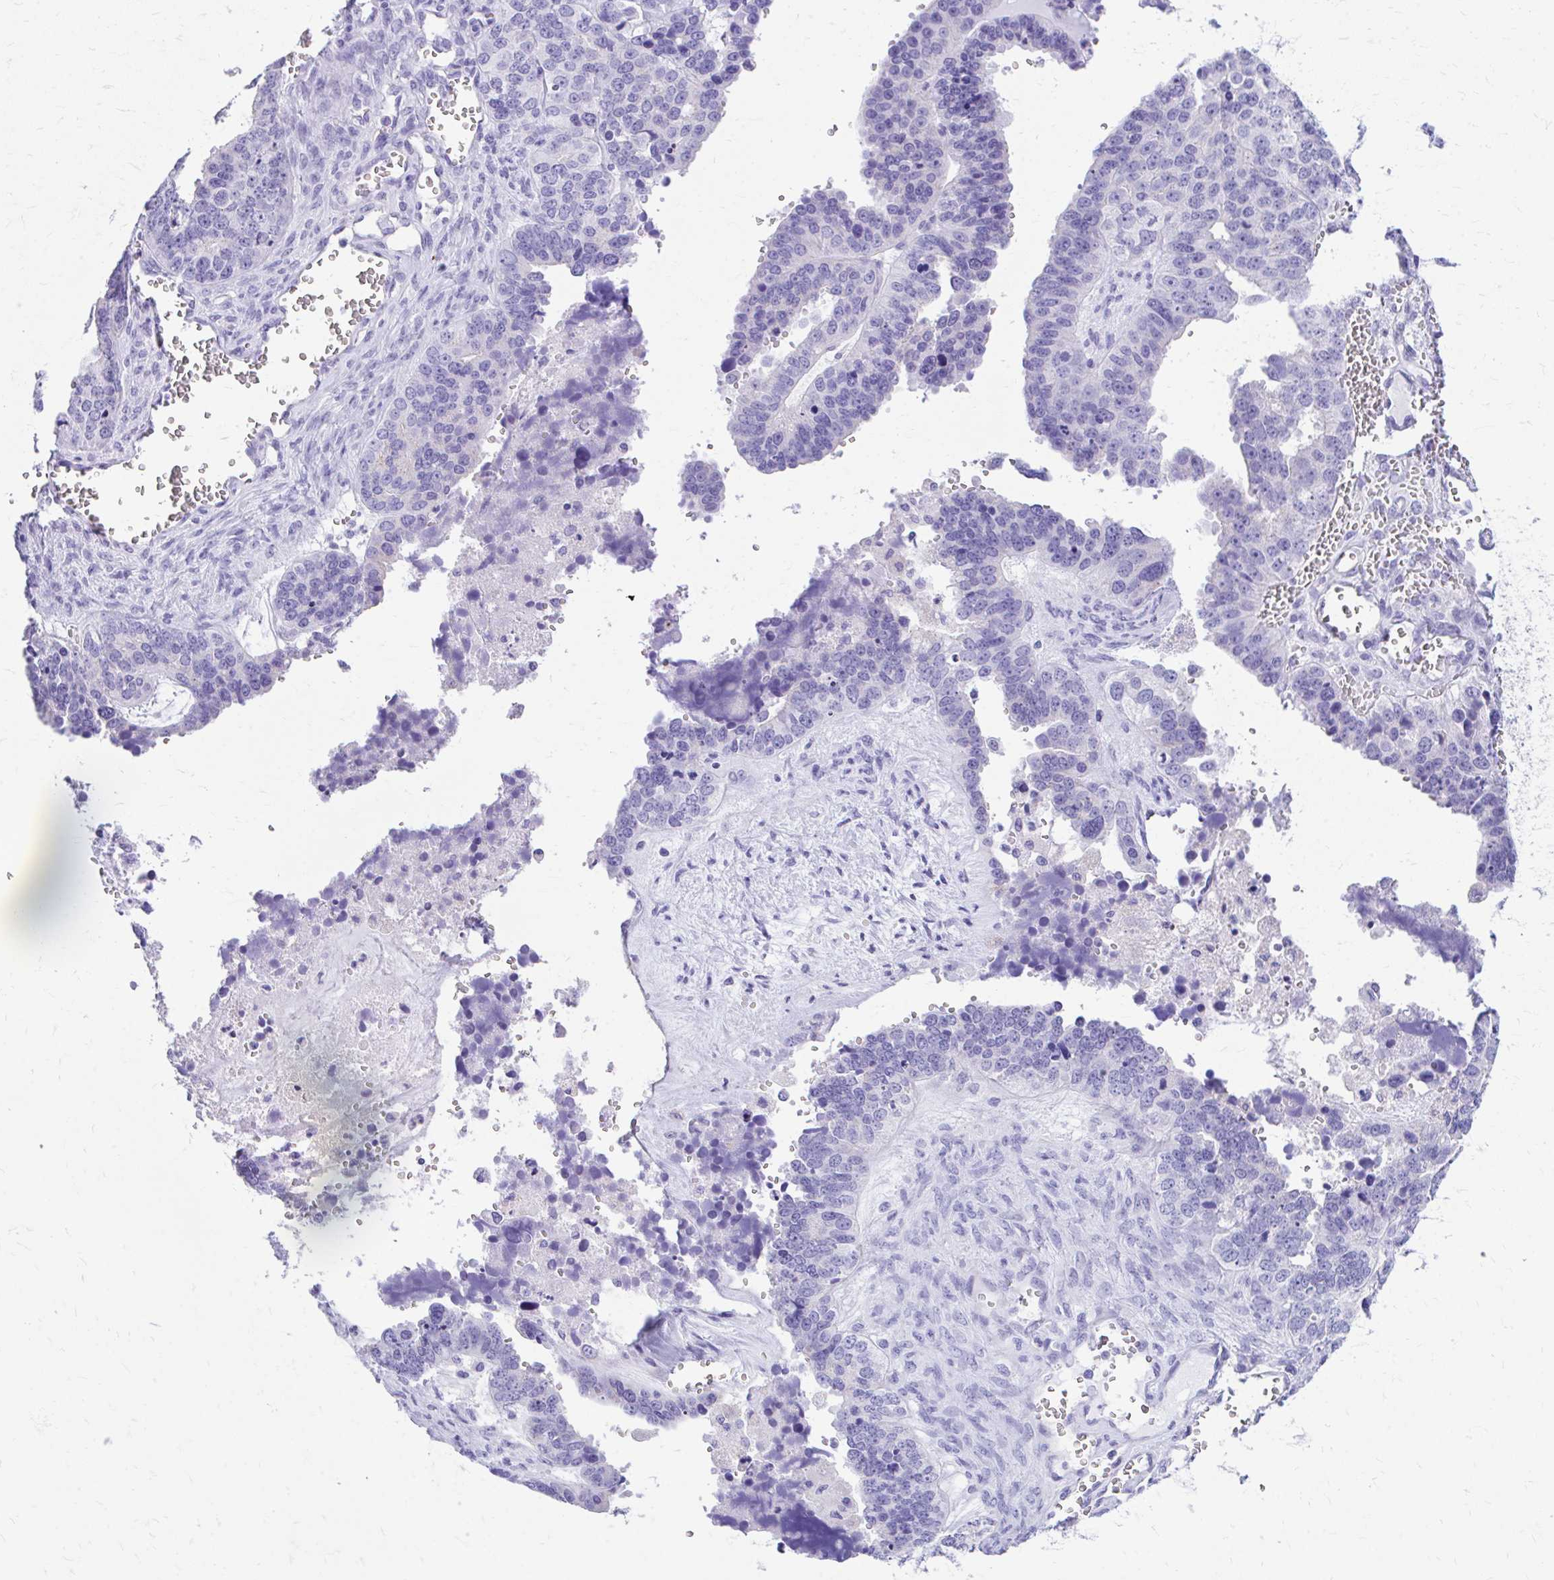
{"staining": {"intensity": "negative", "quantity": "none", "location": "none"}, "tissue": "ovarian cancer", "cell_type": "Tumor cells", "image_type": "cancer", "snomed": [{"axis": "morphology", "description": "Cystadenocarcinoma, serous, NOS"}, {"axis": "topography", "description": "Ovary"}], "caption": "This micrograph is of ovarian serous cystadenocarcinoma stained with IHC to label a protein in brown with the nuclei are counter-stained blue. There is no expression in tumor cells. Nuclei are stained in blue.", "gene": "KRIT1", "patient": {"sex": "female", "age": 76}}